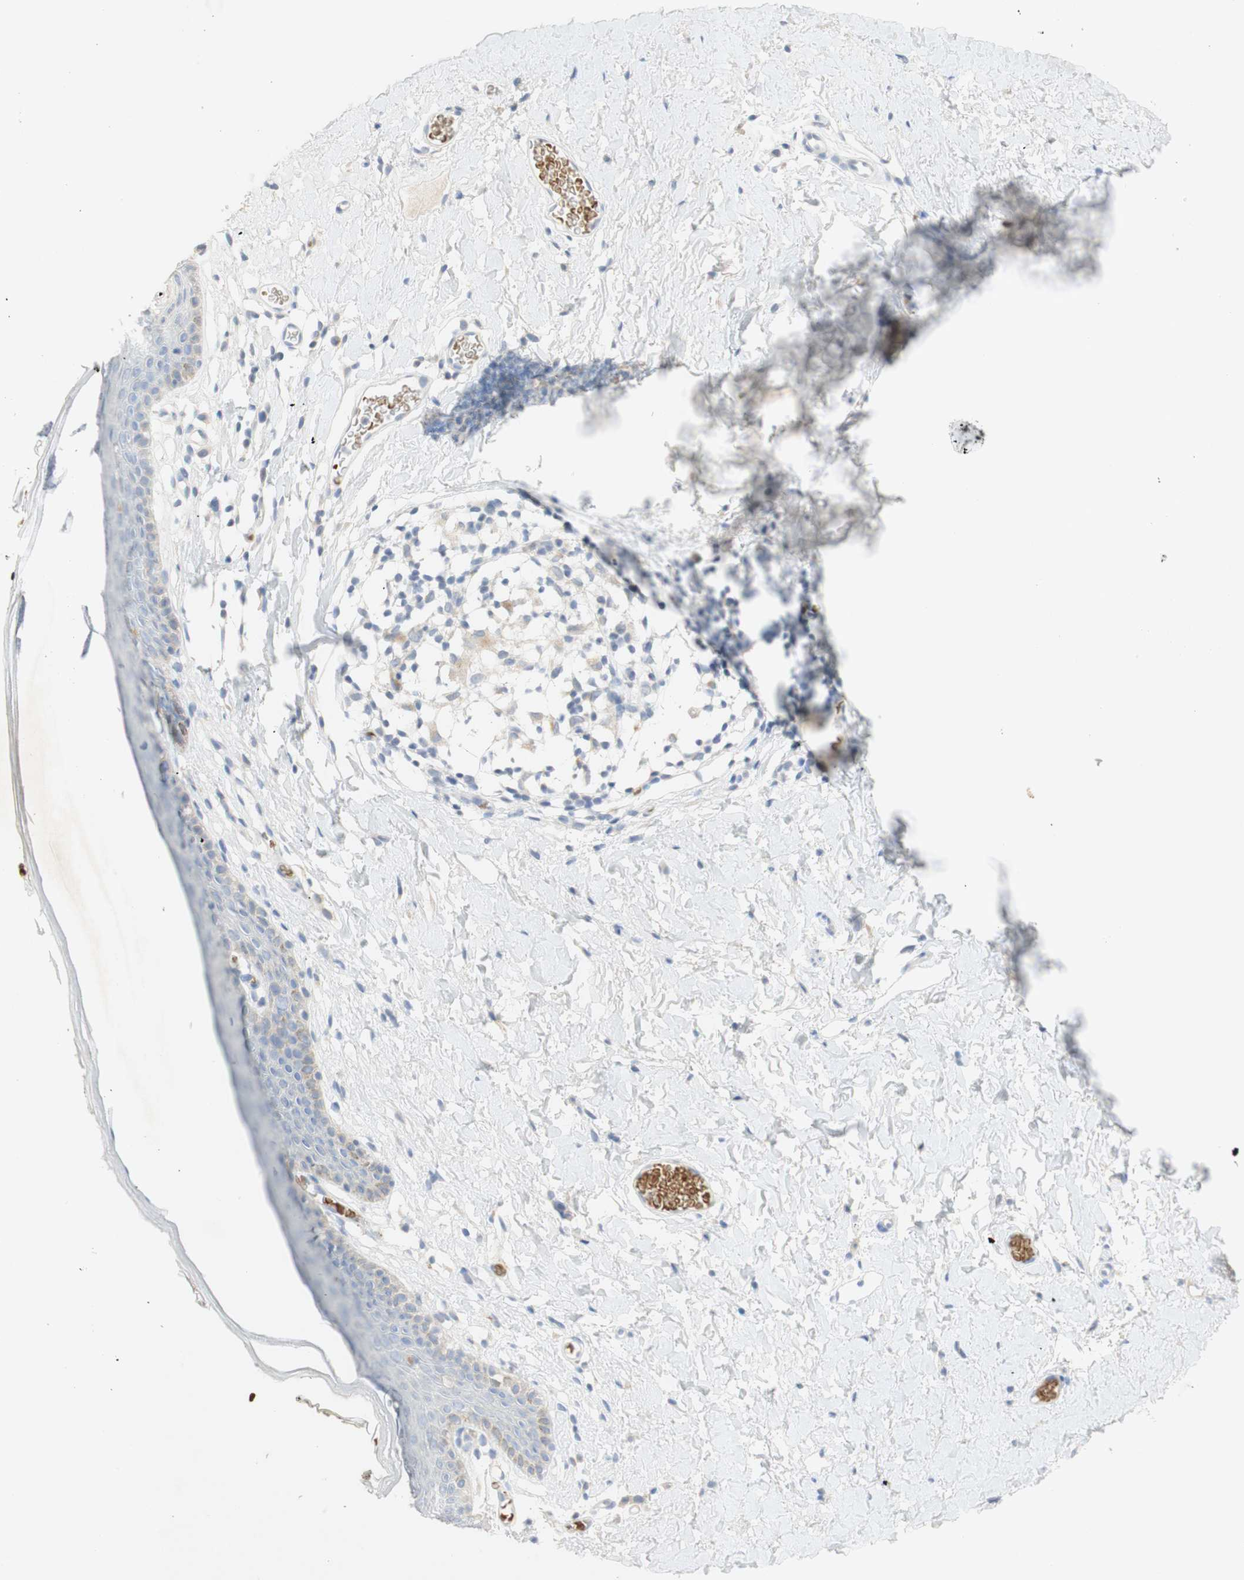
{"staining": {"intensity": "weak", "quantity": "<25%", "location": "cytoplasmic/membranous"}, "tissue": "skin", "cell_type": "Epidermal cells", "image_type": "normal", "snomed": [{"axis": "morphology", "description": "Normal tissue, NOS"}, {"axis": "topography", "description": "Adipose tissue"}, {"axis": "topography", "description": "Vascular tissue"}, {"axis": "topography", "description": "Anal"}, {"axis": "topography", "description": "Peripheral nerve tissue"}], "caption": "This is an IHC histopathology image of normal human skin. There is no expression in epidermal cells.", "gene": "EPO", "patient": {"sex": "female", "age": 54}}